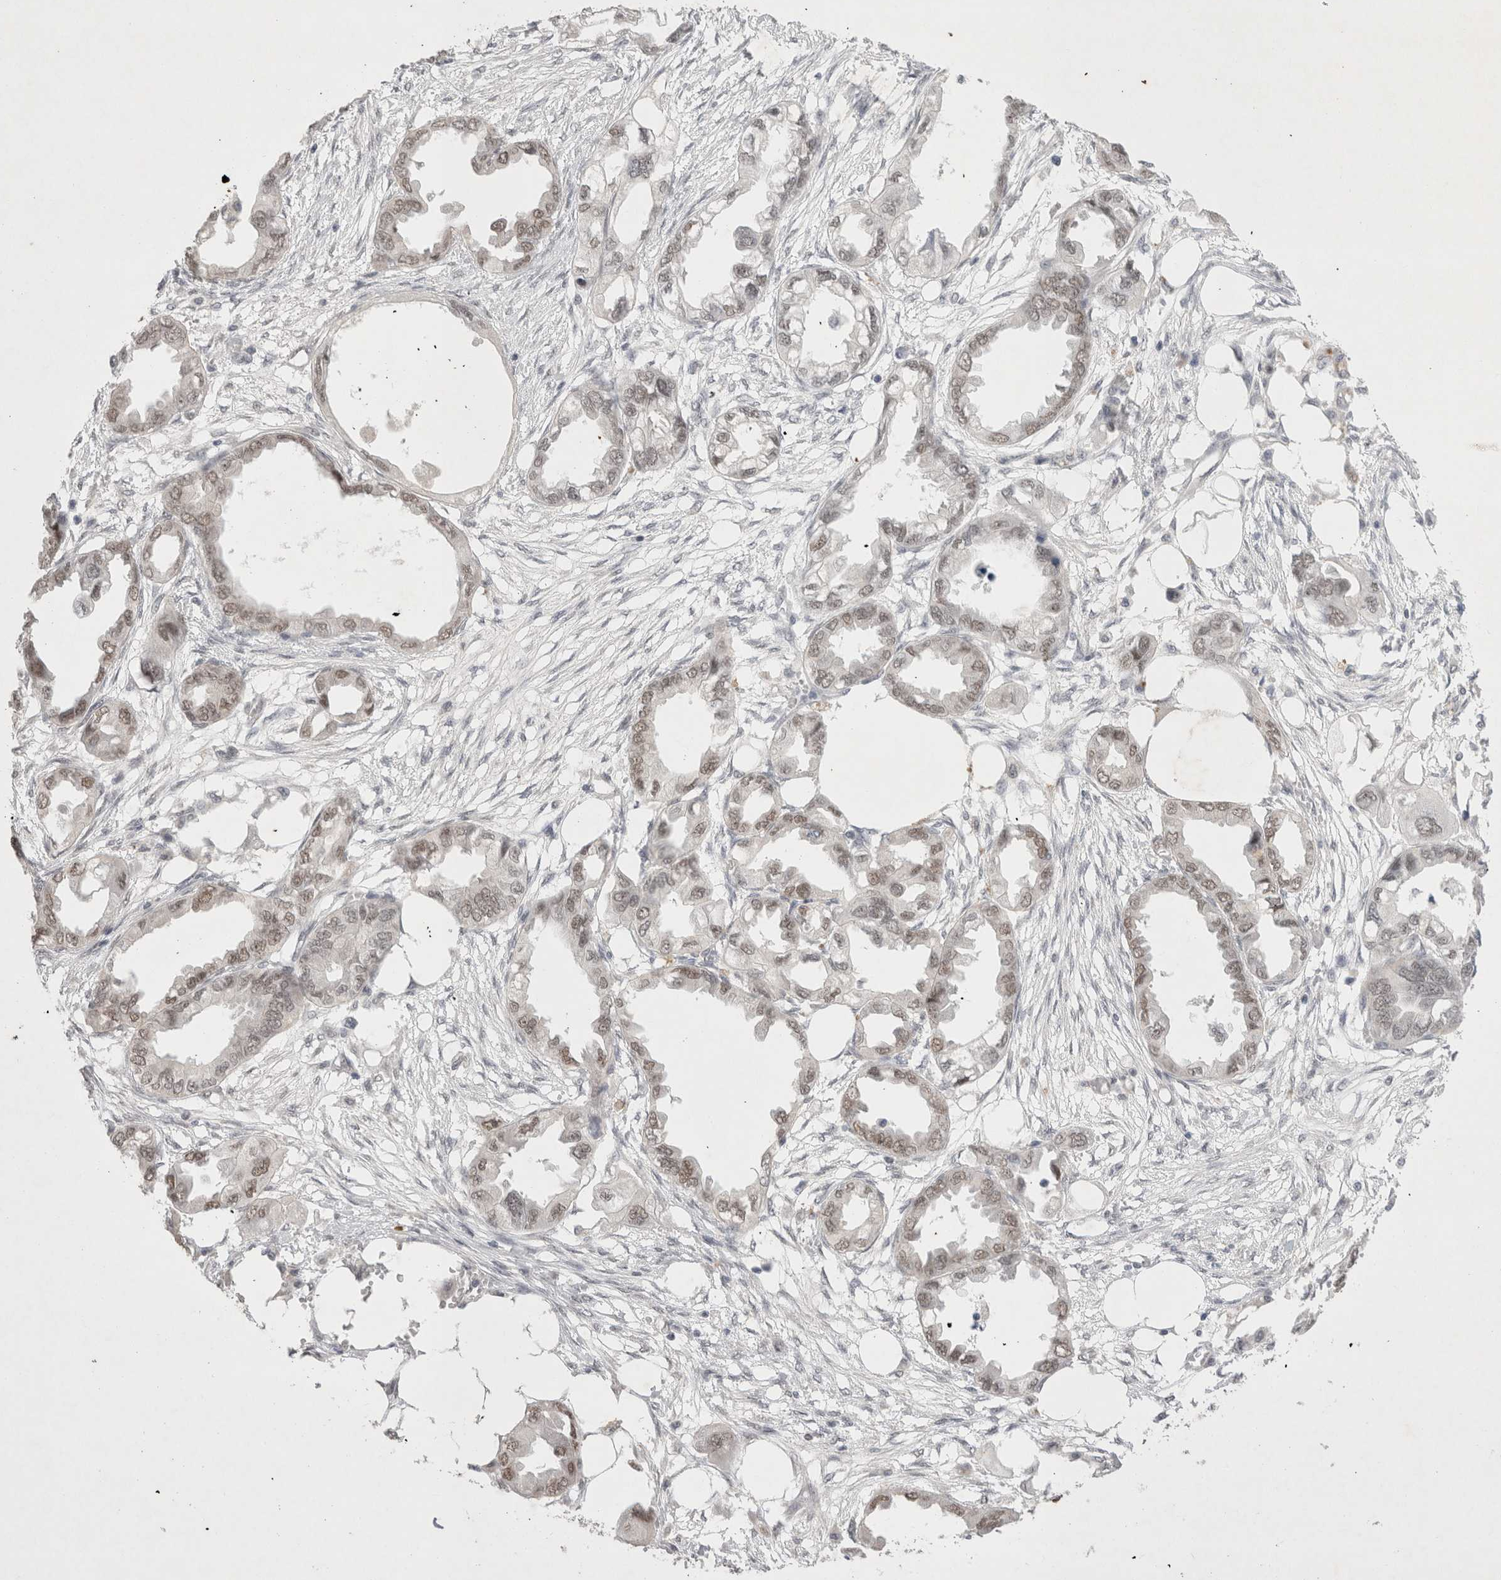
{"staining": {"intensity": "weak", "quantity": ">75%", "location": "nuclear"}, "tissue": "endometrial cancer", "cell_type": "Tumor cells", "image_type": "cancer", "snomed": [{"axis": "morphology", "description": "Adenocarcinoma, NOS"}, {"axis": "morphology", "description": "Adenocarcinoma, metastatic, NOS"}, {"axis": "topography", "description": "Adipose tissue"}, {"axis": "topography", "description": "Endometrium"}], "caption": "This is a photomicrograph of immunohistochemistry staining of endometrial cancer, which shows weak positivity in the nuclear of tumor cells.", "gene": "RECQL4", "patient": {"sex": "female", "age": 67}}